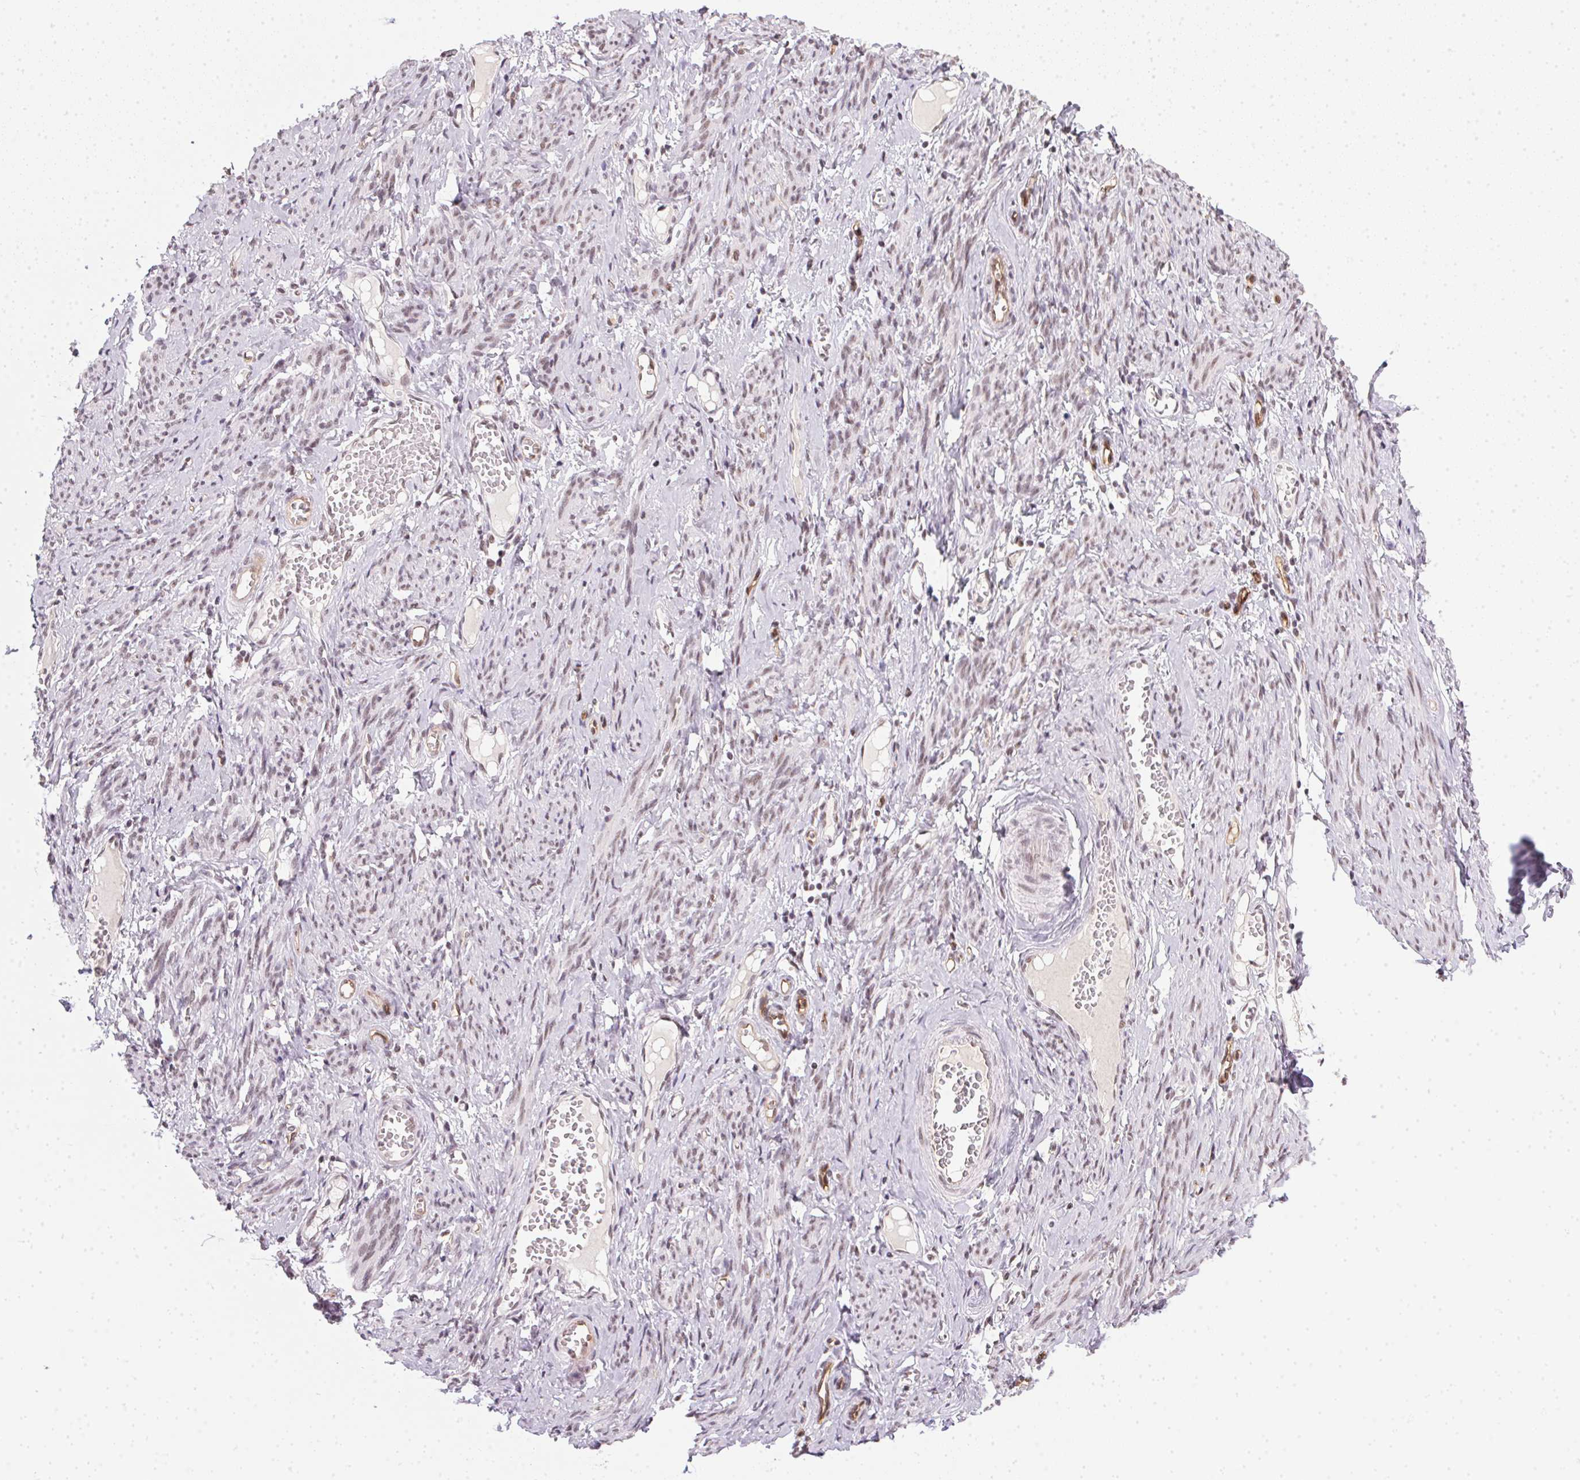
{"staining": {"intensity": "moderate", "quantity": "25%-75%", "location": "nuclear"}, "tissue": "smooth muscle", "cell_type": "Smooth muscle cells", "image_type": "normal", "snomed": [{"axis": "morphology", "description": "Normal tissue, NOS"}, {"axis": "topography", "description": "Smooth muscle"}], "caption": "This is a photomicrograph of immunohistochemistry staining of benign smooth muscle, which shows moderate staining in the nuclear of smooth muscle cells.", "gene": "SRSF7", "patient": {"sex": "female", "age": 65}}